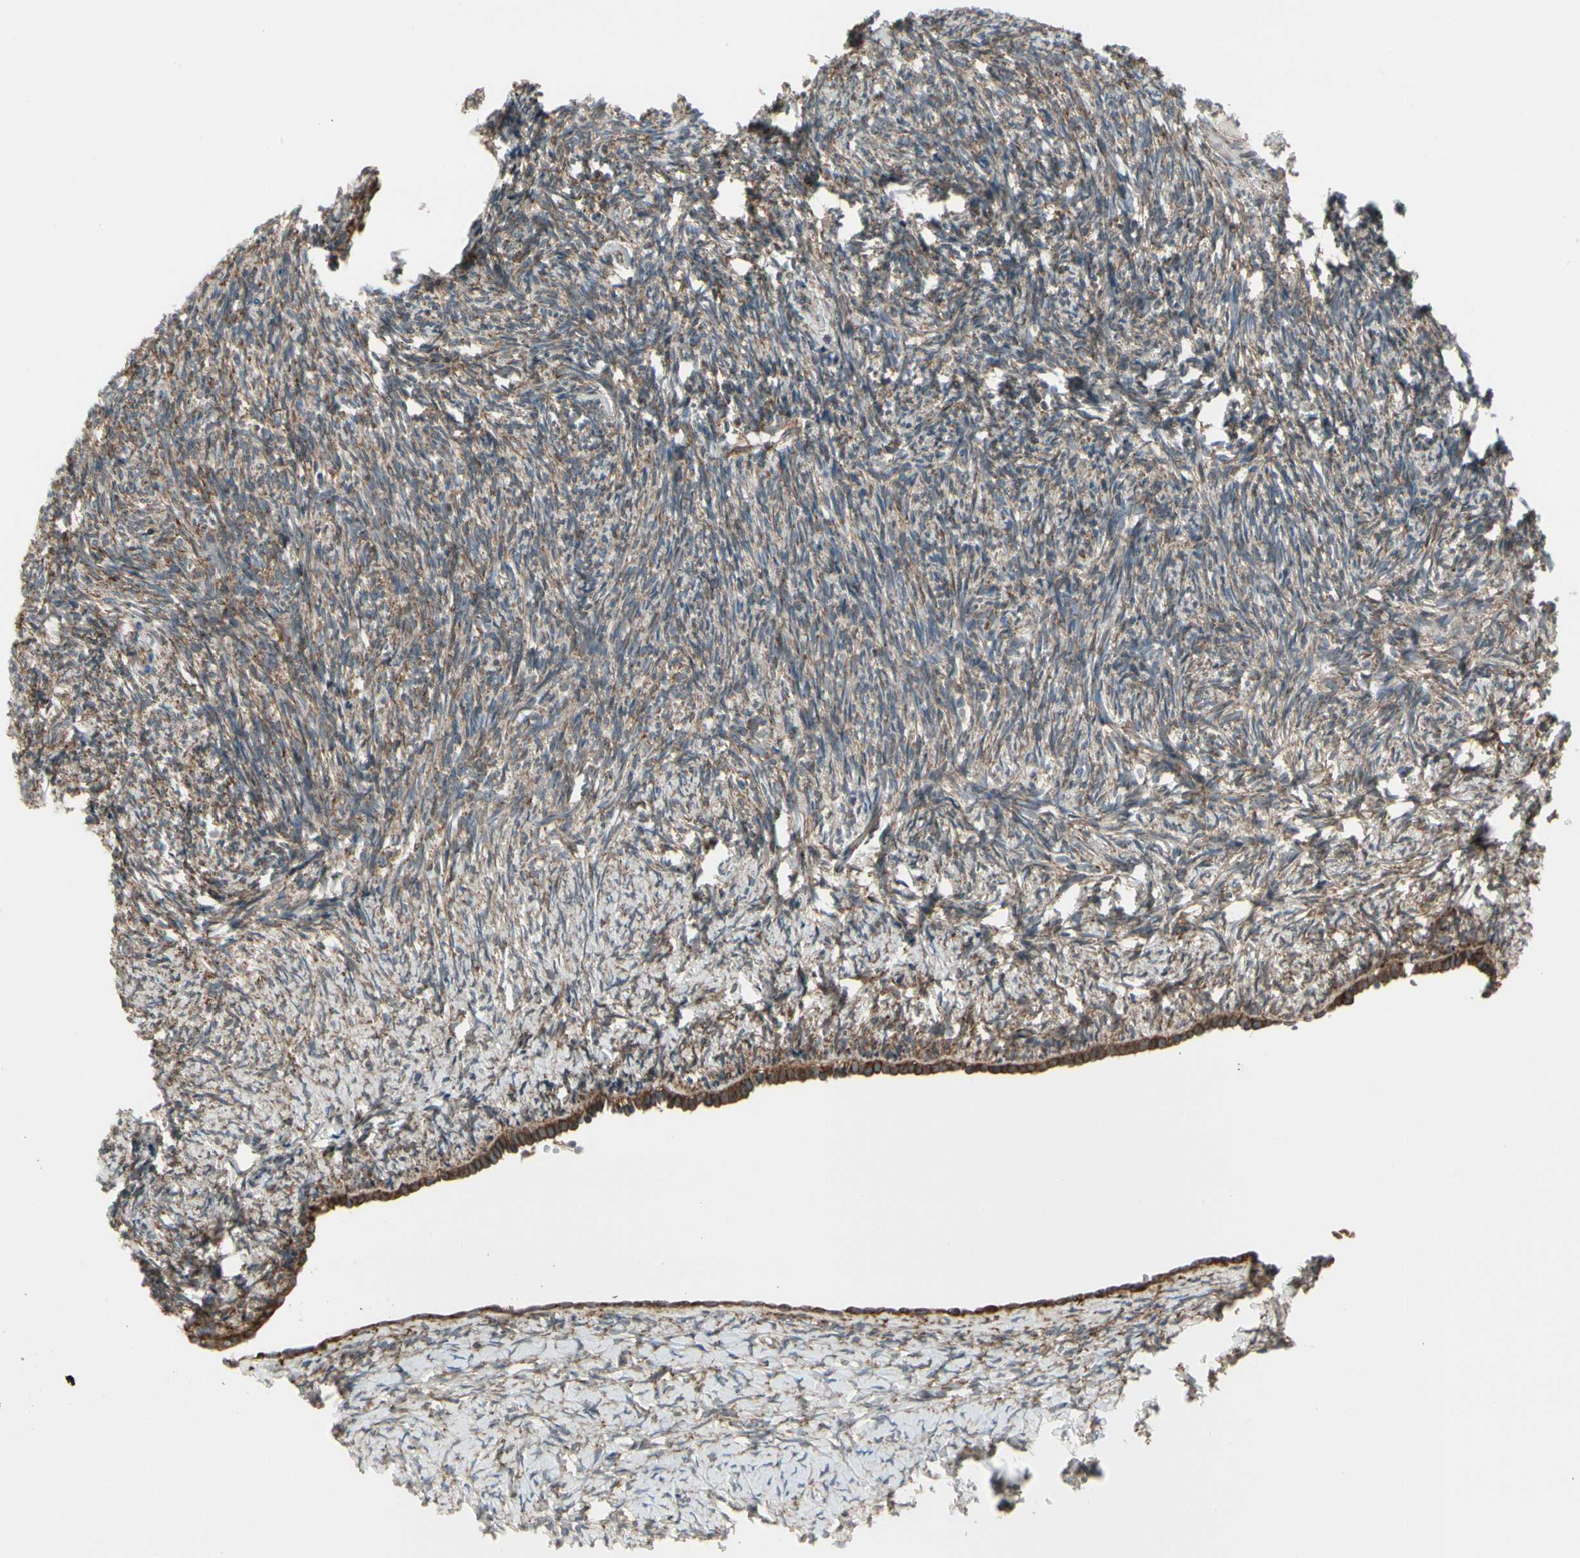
{"staining": {"intensity": "weak", "quantity": ">75%", "location": "cytoplasmic/membranous"}, "tissue": "ovary", "cell_type": "Follicle cells", "image_type": "normal", "snomed": [{"axis": "morphology", "description": "Normal tissue, NOS"}, {"axis": "topography", "description": "Ovary"}], "caption": "Immunohistochemistry (IHC) (DAB (3,3'-diaminobenzidine)) staining of normal ovary exhibits weak cytoplasmic/membranous protein positivity in approximately >75% of follicle cells. The protein is stained brown, and the nuclei are stained in blue (DAB IHC with brightfield microscopy, high magnification).", "gene": "FNDC3A", "patient": {"sex": "female", "age": 60}}